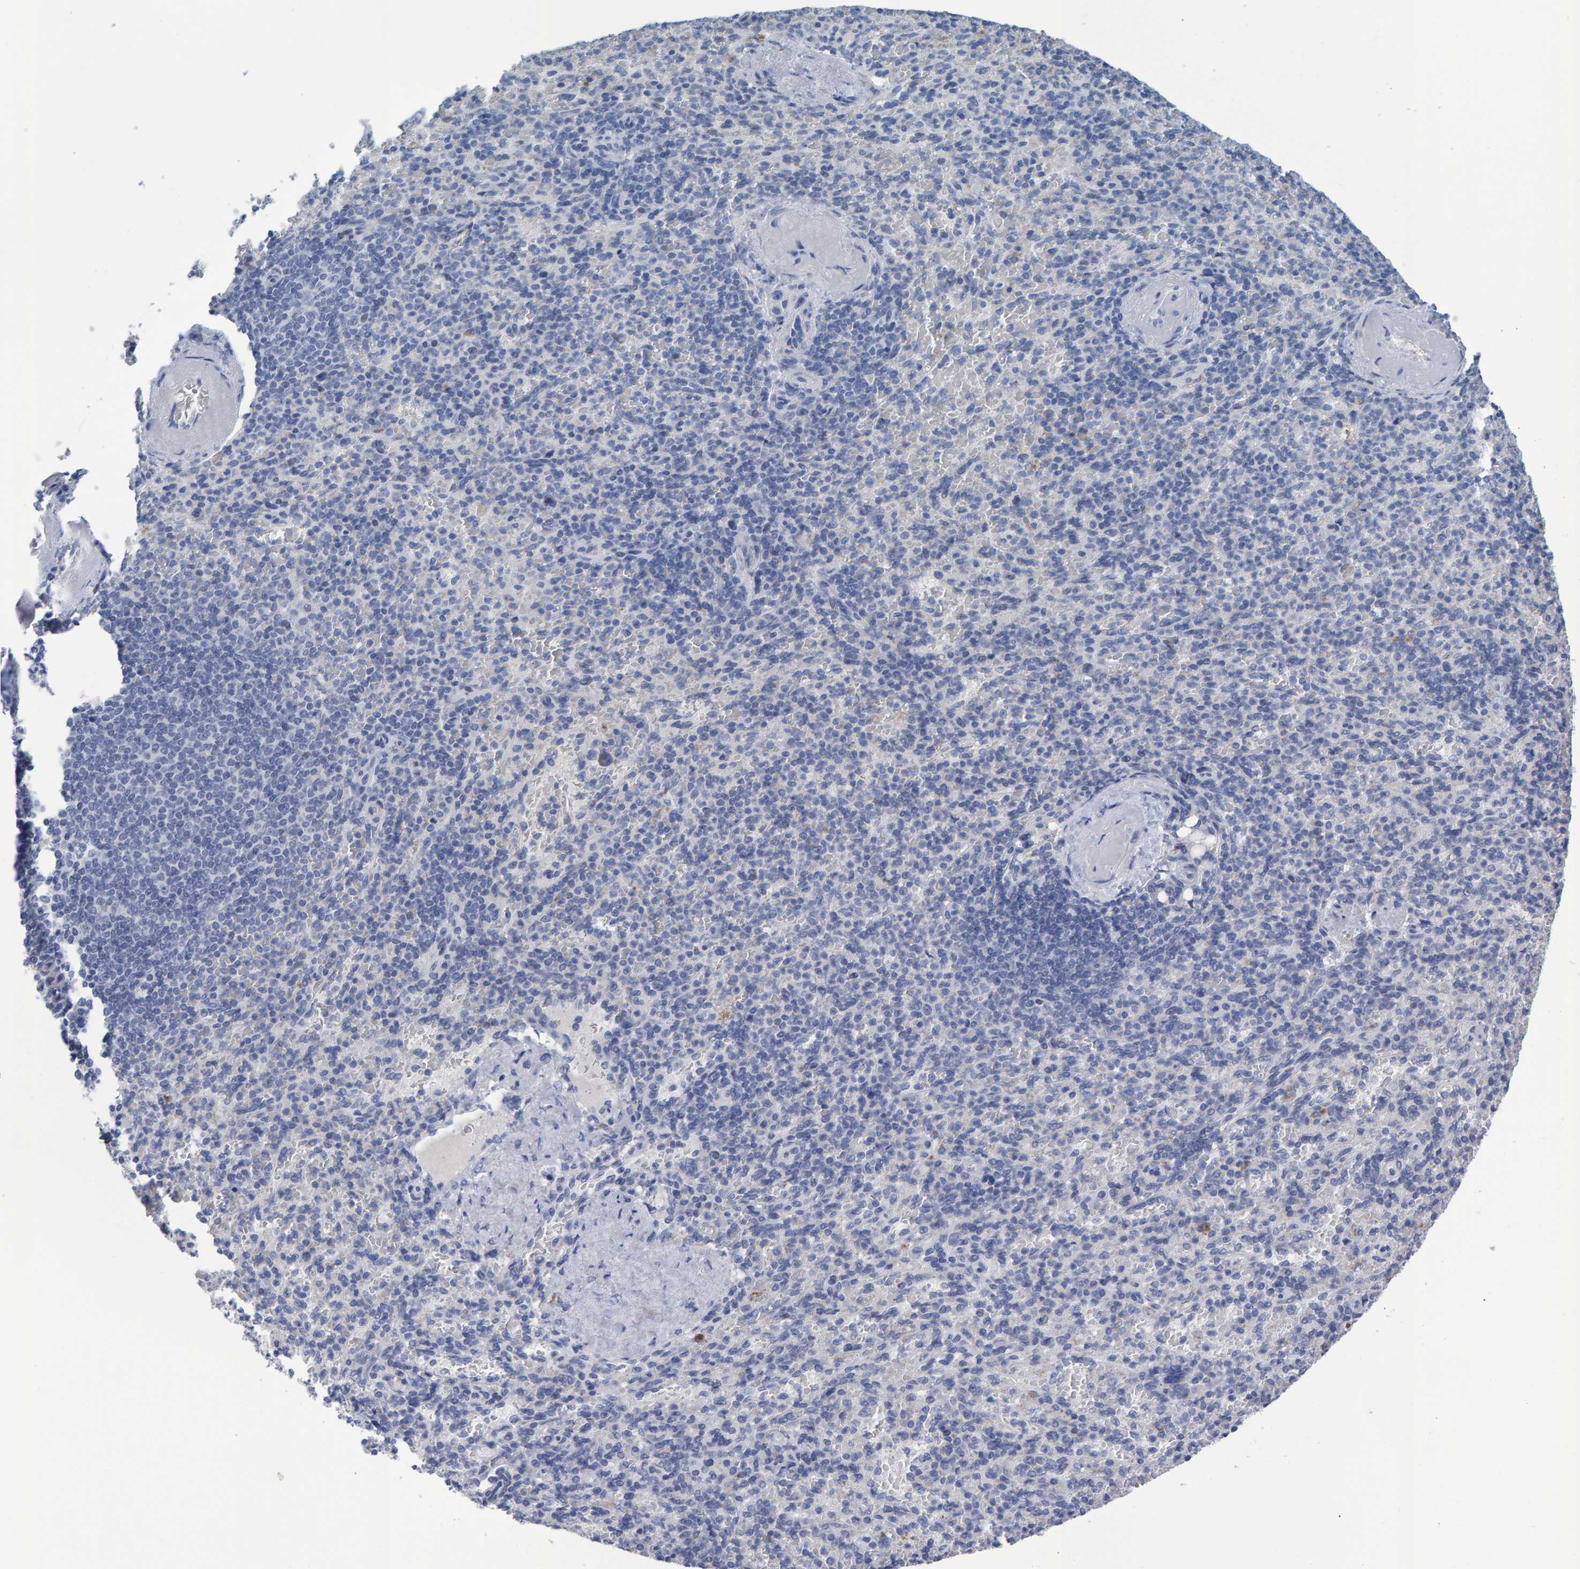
{"staining": {"intensity": "negative", "quantity": "none", "location": "none"}, "tissue": "spleen", "cell_type": "Cells in red pulp", "image_type": "normal", "snomed": [{"axis": "morphology", "description": "Normal tissue, NOS"}, {"axis": "topography", "description": "Spleen"}], "caption": "Unremarkable spleen was stained to show a protein in brown. There is no significant staining in cells in red pulp.", "gene": "PROCA1", "patient": {"sex": "female", "age": 74}}